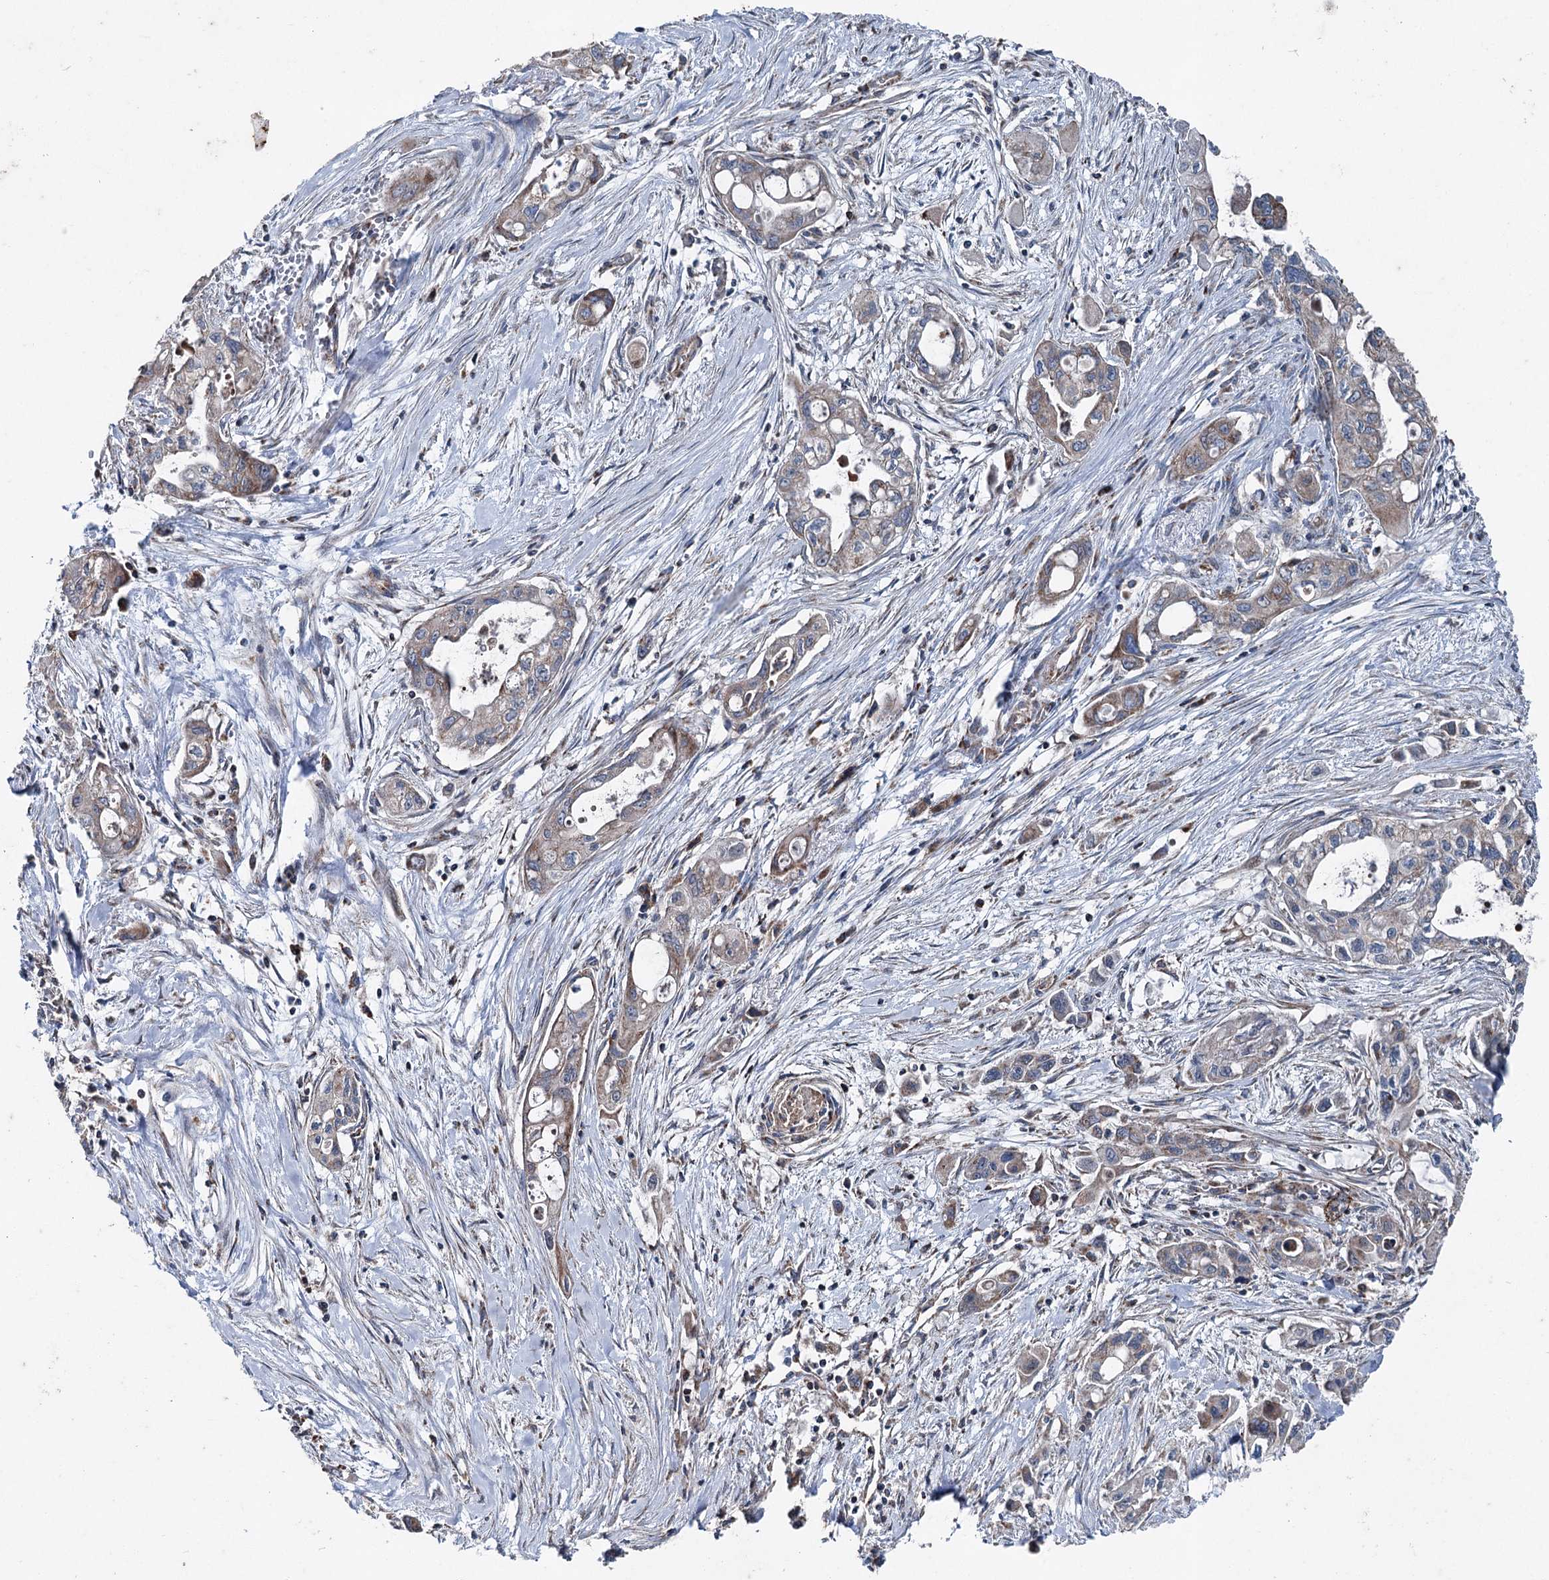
{"staining": {"intensity": "moderate", "quantity": ">75%", "location": "cytoplasmic/membranous"}, "tissue": "pancreatic cancer", "cell_type": "Tumor cells", "image_type": "cancer", "snomed": [{"axis": "morphology", "description": "Adenocarcinoma, NOS"}, {"axis": "topography", "description": "Pancreas"}], "caption": "Immunohistochemistry staining of adenocarcinoma (pancreatic), which reveals medium levels of moderate cytoplasmic/membranous positivity in approximately >75% of tumor cells indicating moderate cytoplasmic/membranous protein staining. The staining was performed using DAB (3,3'-diaminobenzidine) (brown) for protein detection and nuclei were counterstained in hematoxylin (blue).", "gene": "UCN3", "patient": {"sex": "male", "age": 75}}